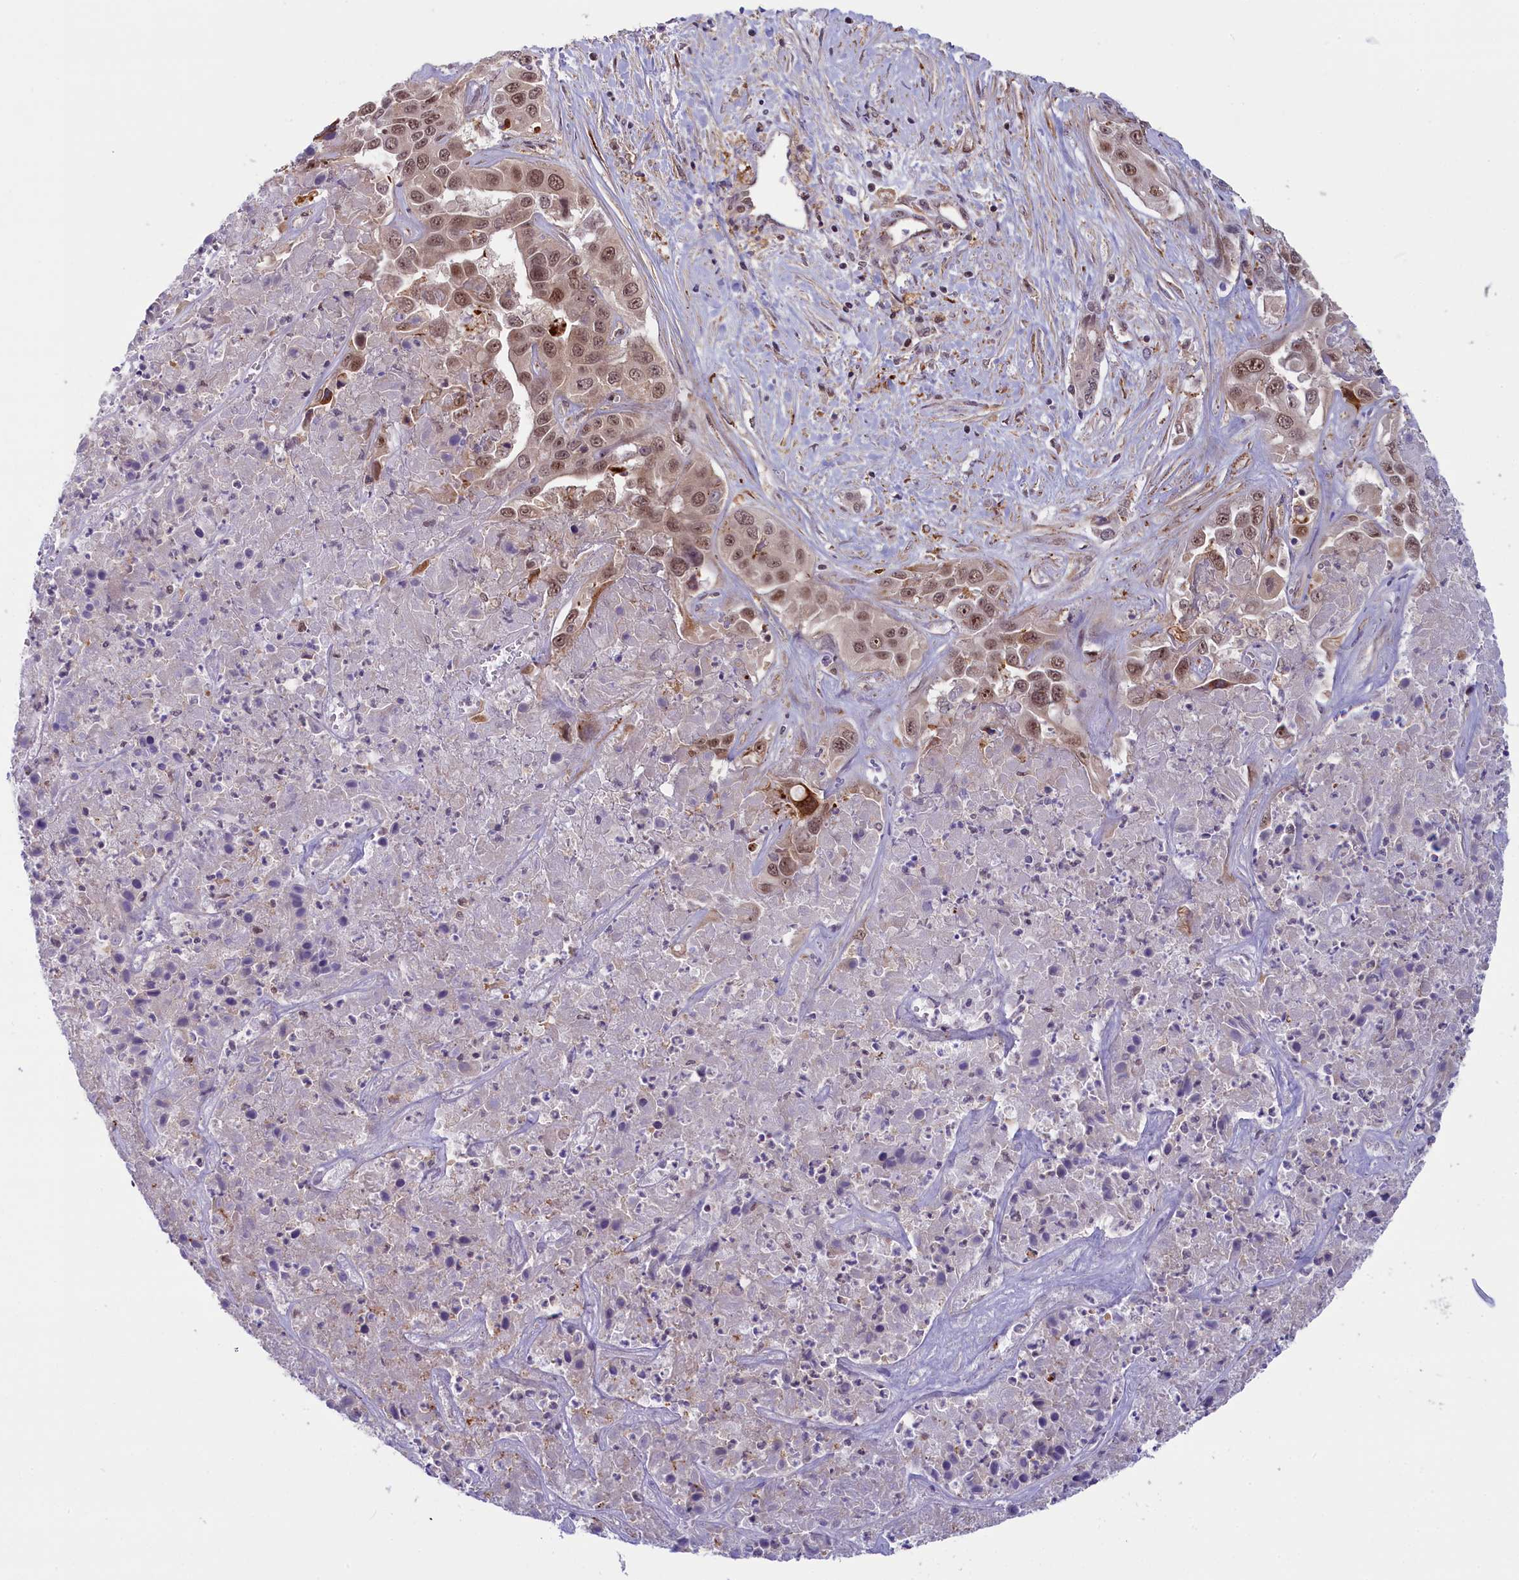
{"staining": {"intensity": "moderate", "quantity": ">75%", "location": "nuclear"}, "tissue": "liver cancer", "cell_type": "Tumor cells", "image_type": "cancer", "snomed": [{"axis": "morphology", "description": "Cholangiocarcinoma"}, {"axis": "topography", "description": "Liver"}], "caption": "Immunohistochemical staining of human liver cancer (cholangiocarcinoma) exhibits medium levels of moderate nuclear protein expression in about >75% of tumor cells.", "gene": "FCHO1", "patient": {"sex": "female", "age": 52}}